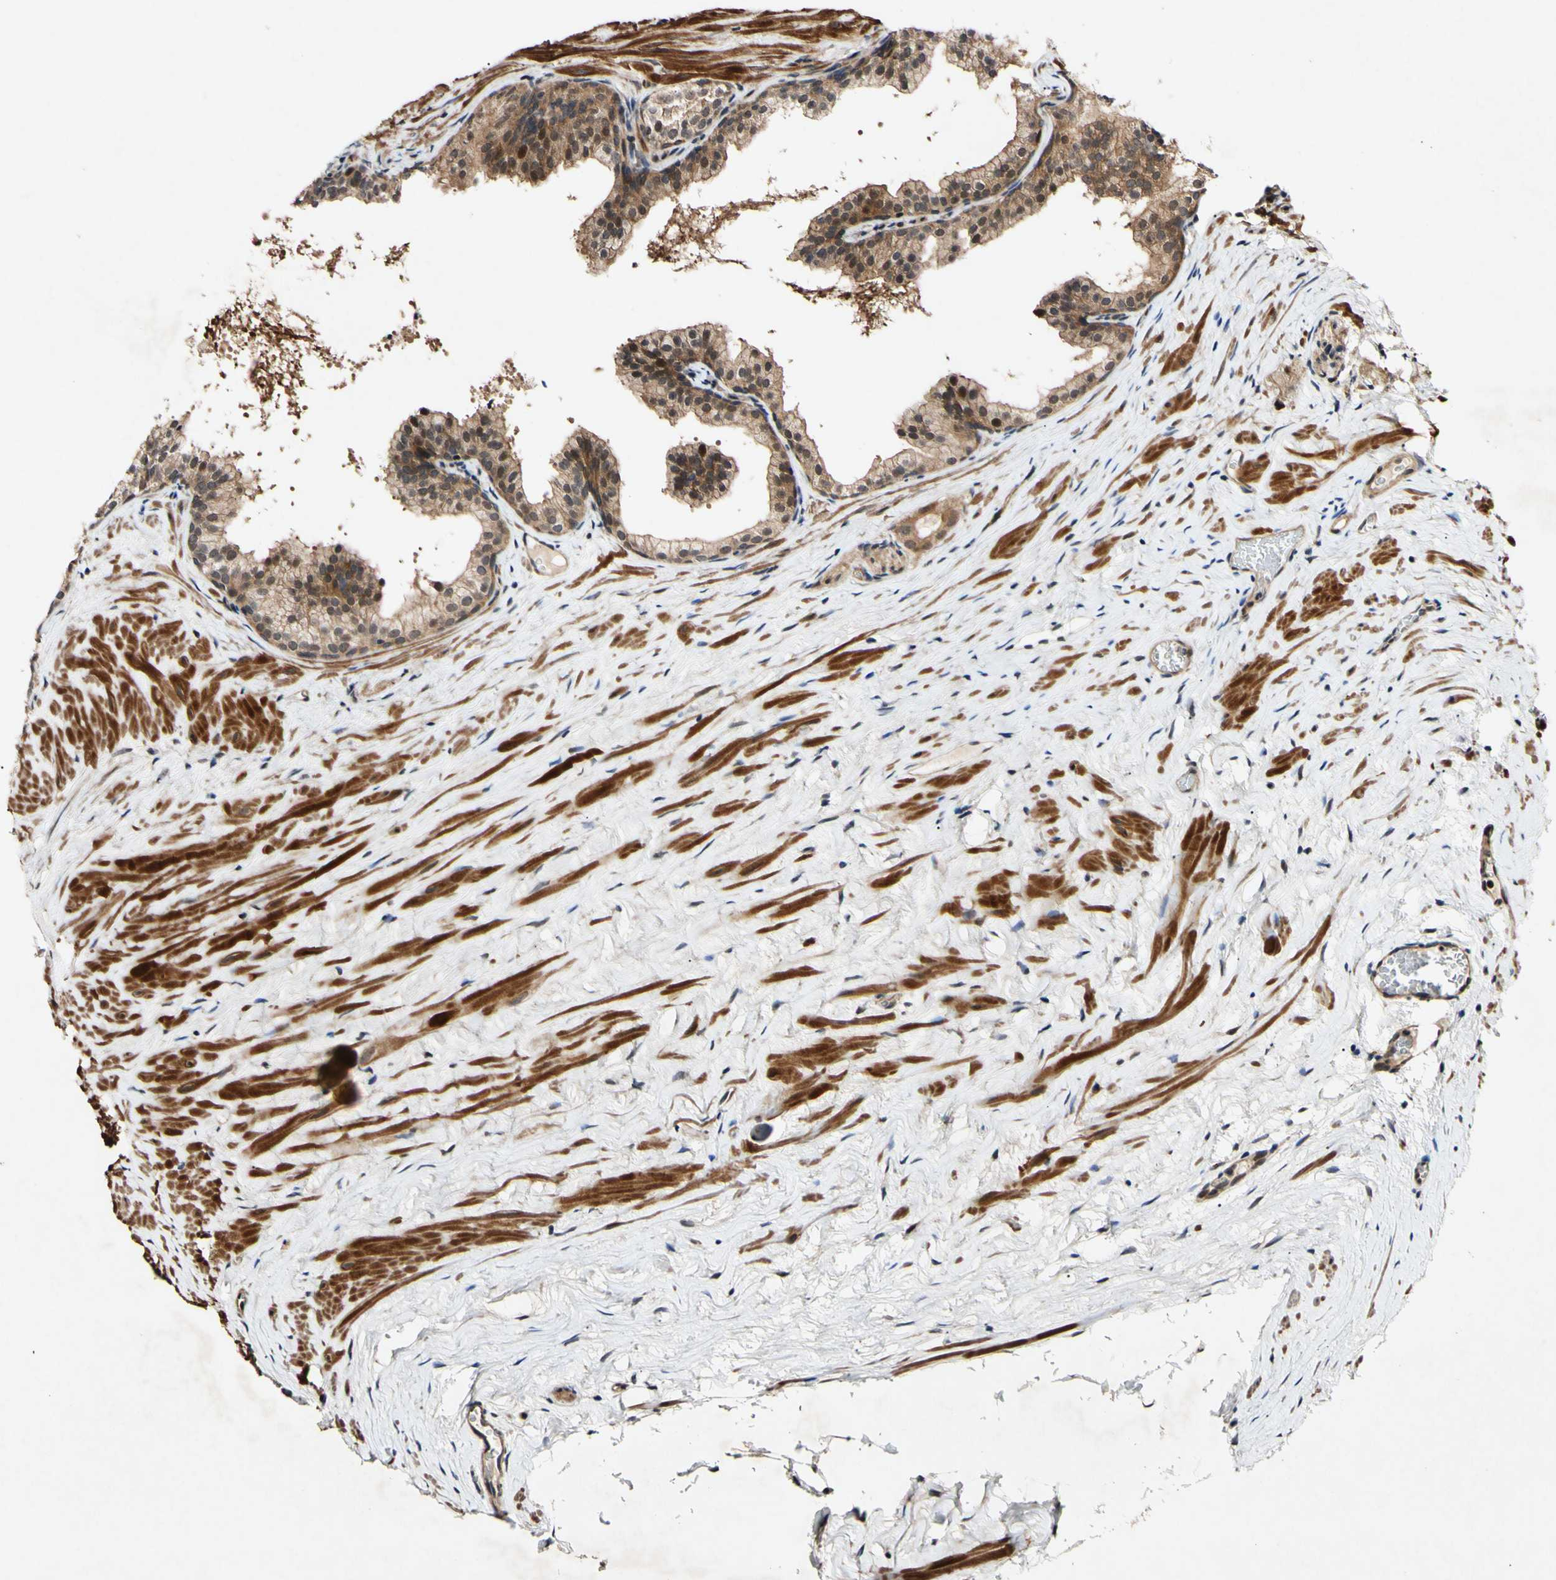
{"staining": {"intensity": "moderate", "quantity": ">75%", "location": "cytoplasmic/membranous,nuclear"}, "tissue": "prostate cancer", "cell_type": "Tumor cells", "image_type": "cancer", "snomed": [{"axis": "morphology", "description": "Adenocarcinoma, Low grade"}, {"axis": "topography", "description": "Prostate"}], "caption": "Moderate cytoplasmic/membranous and nuclear positivity for a protein is appreciated in approximately >75% of tumor cells of prostate adenocarcinoma (low-grade) using immunohistochemistry.", "gene": "CSNK1E", "patient": {"sex": "male", "age": 59}}